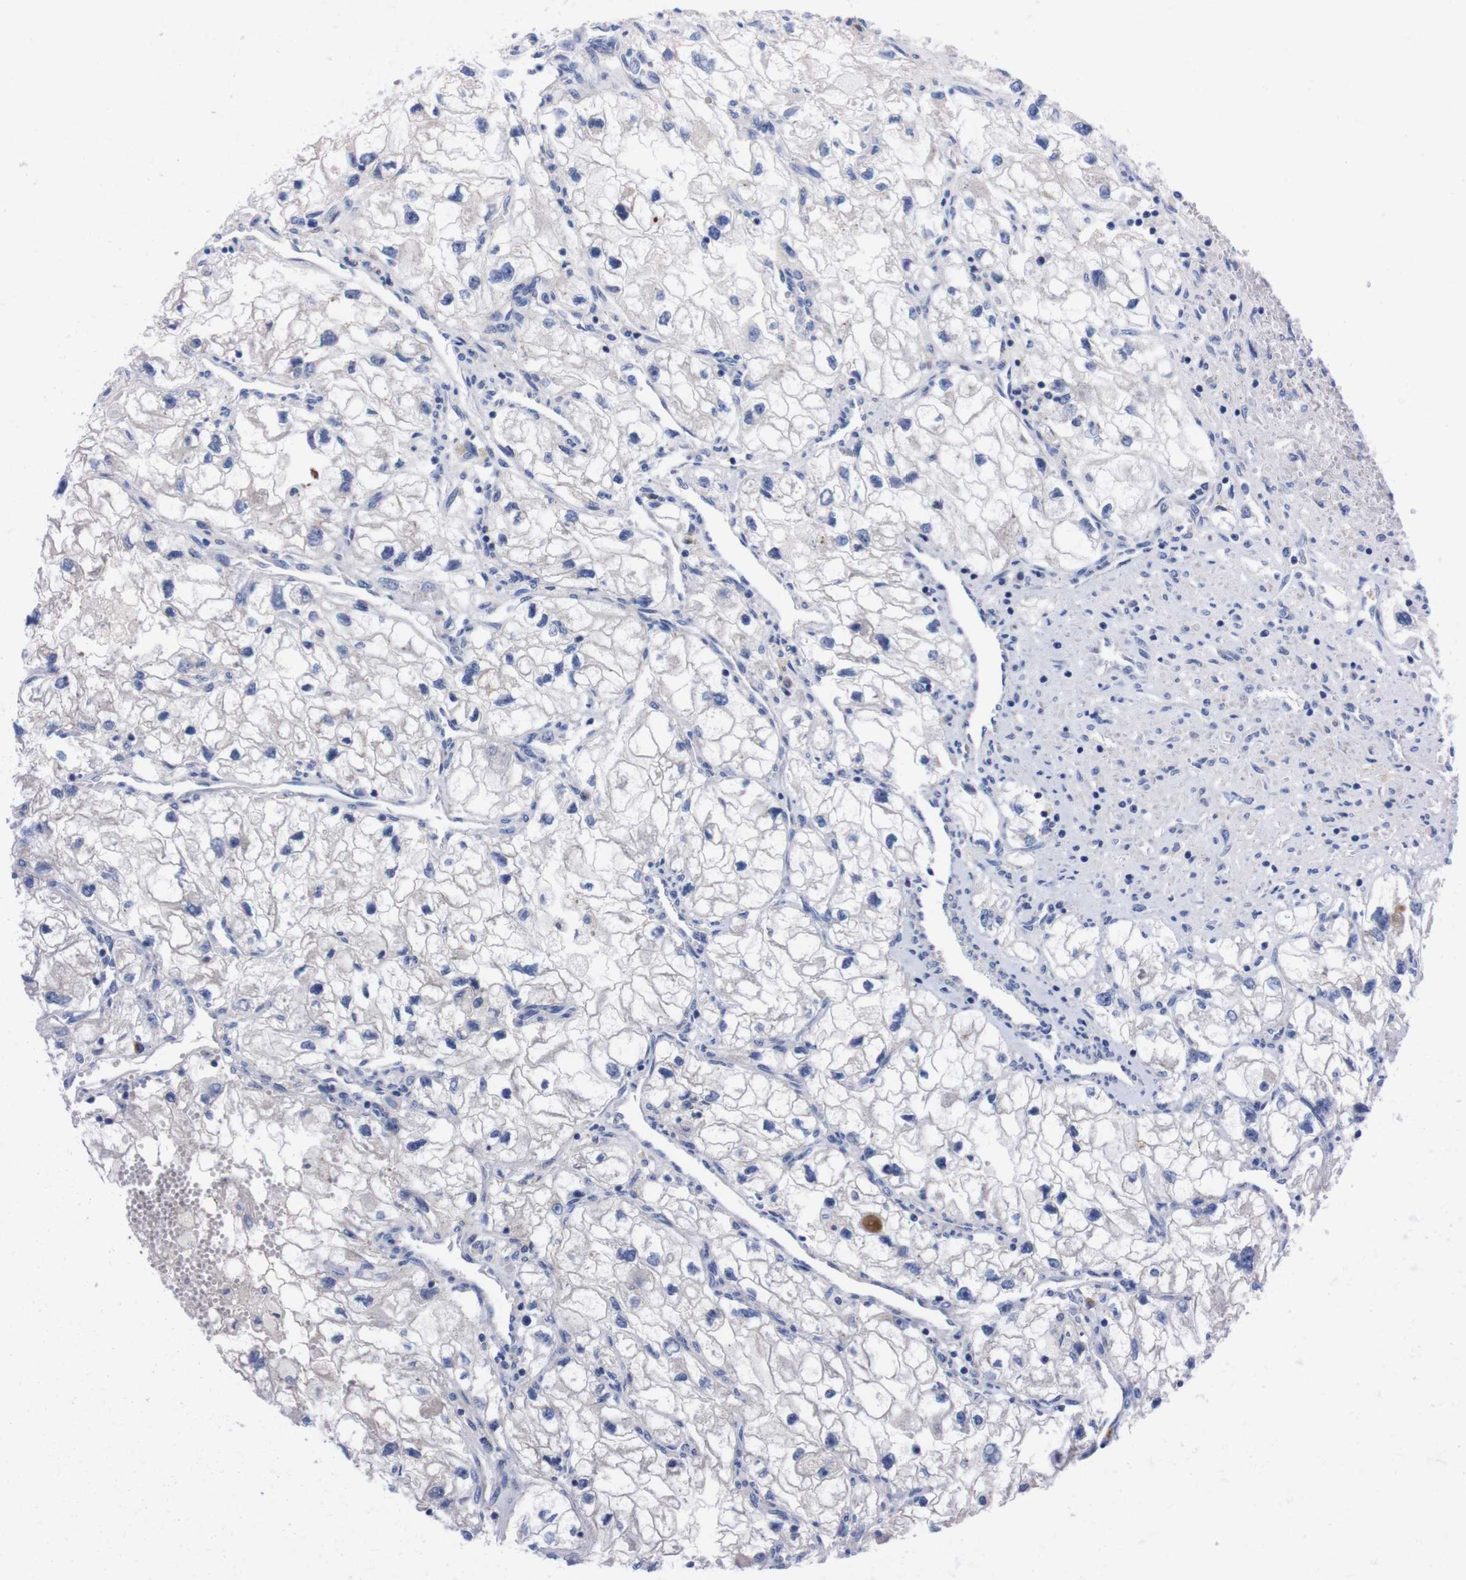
{"staining": {"intensity": "negative", "quantity": "none", "location": "none"}, "tissue": "renal cancer", "cell_type": "Tumor cells", "image_type": "cancer", "snomed": [{"axis": "morphology", "description": "Adenocarcinoma, NOS"}, {"axis": "topography", "description": "Kidney"}], "caption": "Immunohistochemical staining of renal cancer (adenocarcinoma) demonstrates no significant positivity in tumor cells.", "gene": "FAM210A", "patient": {"sex": "female", "age": 70}}